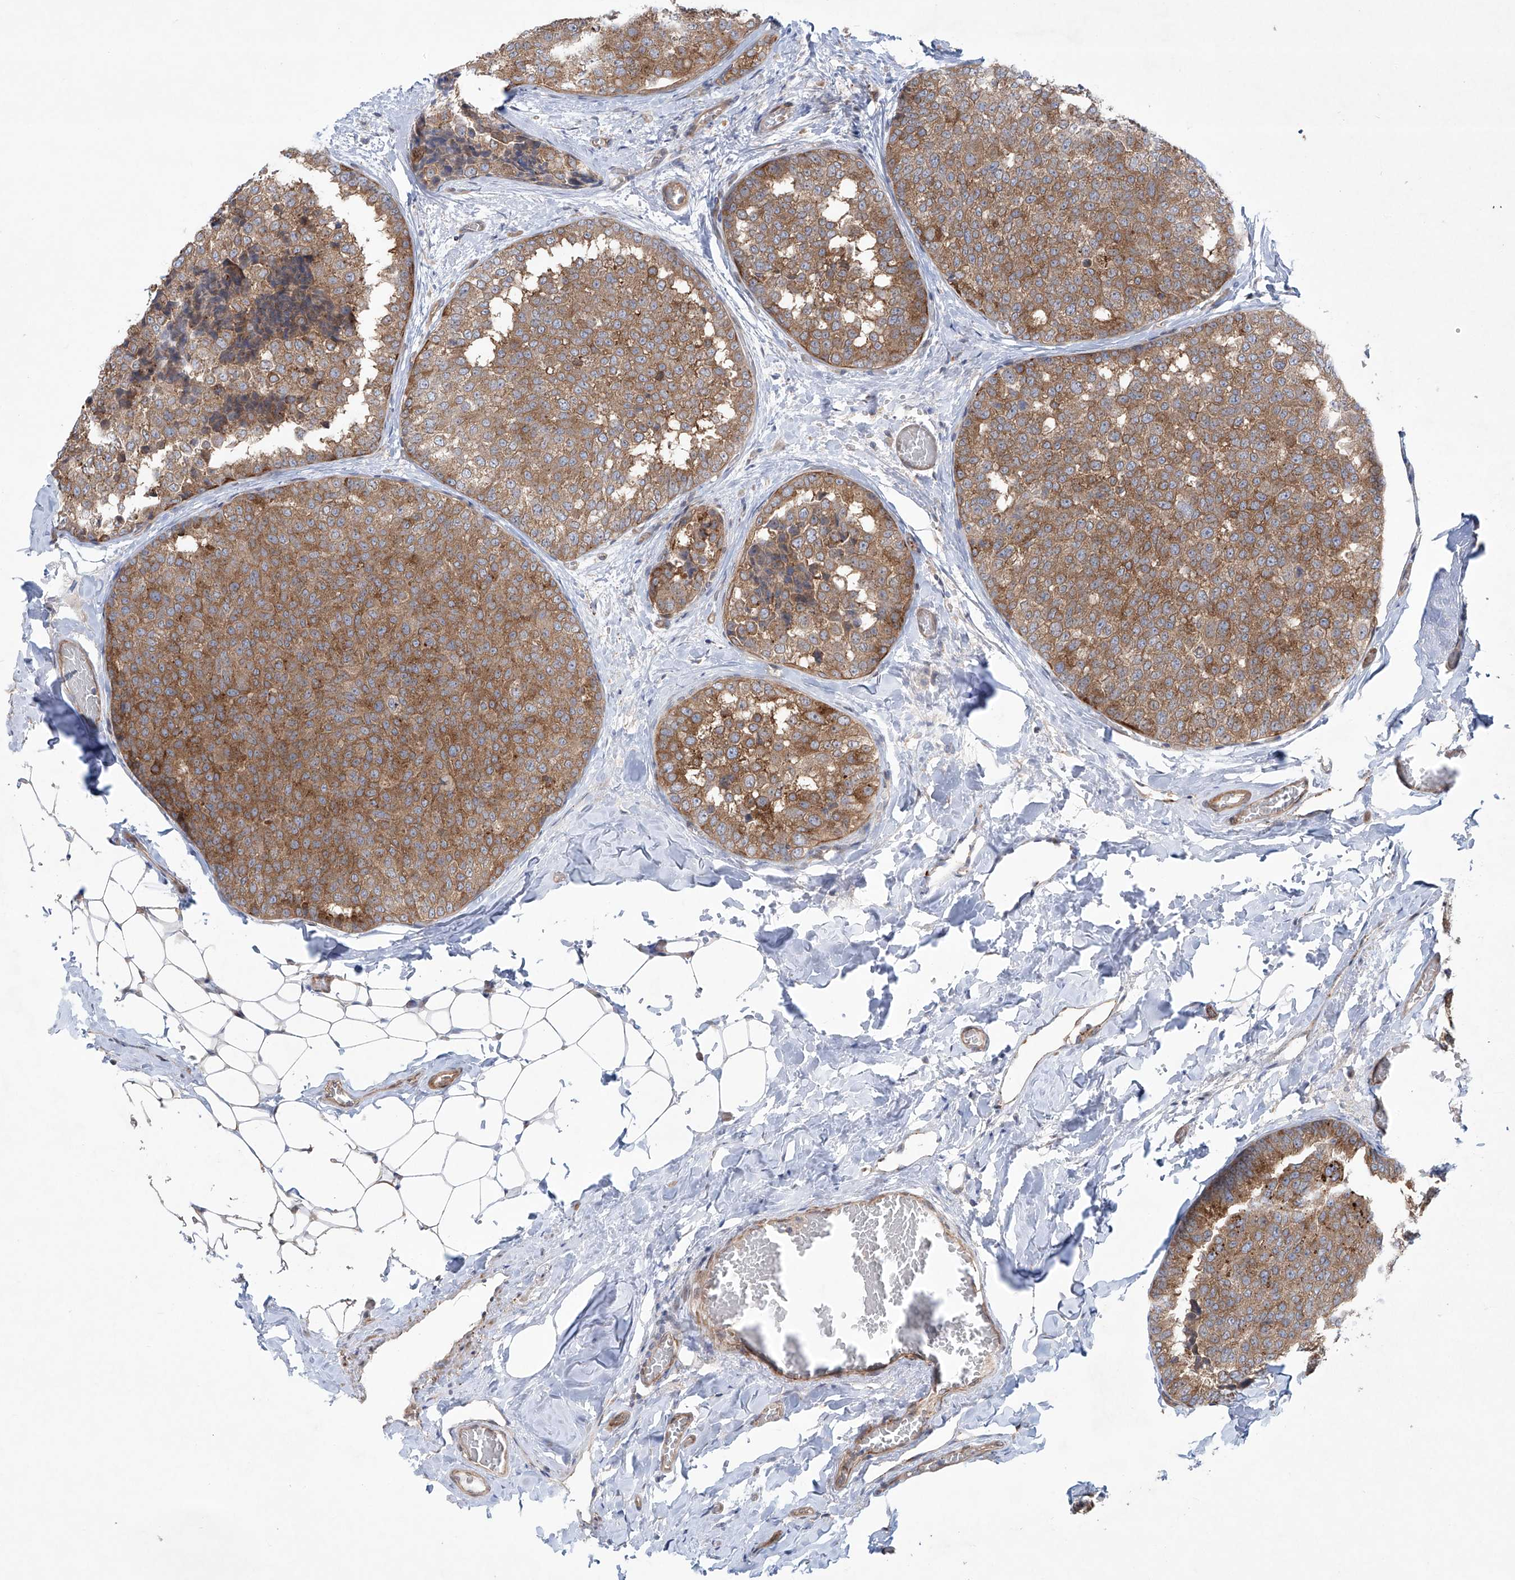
{"staining": {"intensity": "moderate", "quantity": ">75%", "location": "cytoplasmic/membranous"}, "tissue": "breast cancer", "cell_type": "Tumor cells", "image_type": "cancer", "snomed": [{"axis": "morphology", "description": "Normal tissue, NOS"}, {"axis": "morphology", "description": "Duct carcinoma"}, {"axis": "topography", "description": "Breast"}], "caption": "Breast cancer stained with immunohistochemistry reveals moderate cytoplasmic/membranous positivity in approximately >75% of tumor cells.", "gene": "KLC4", "patient": {"sex": "female", "age": 43}}